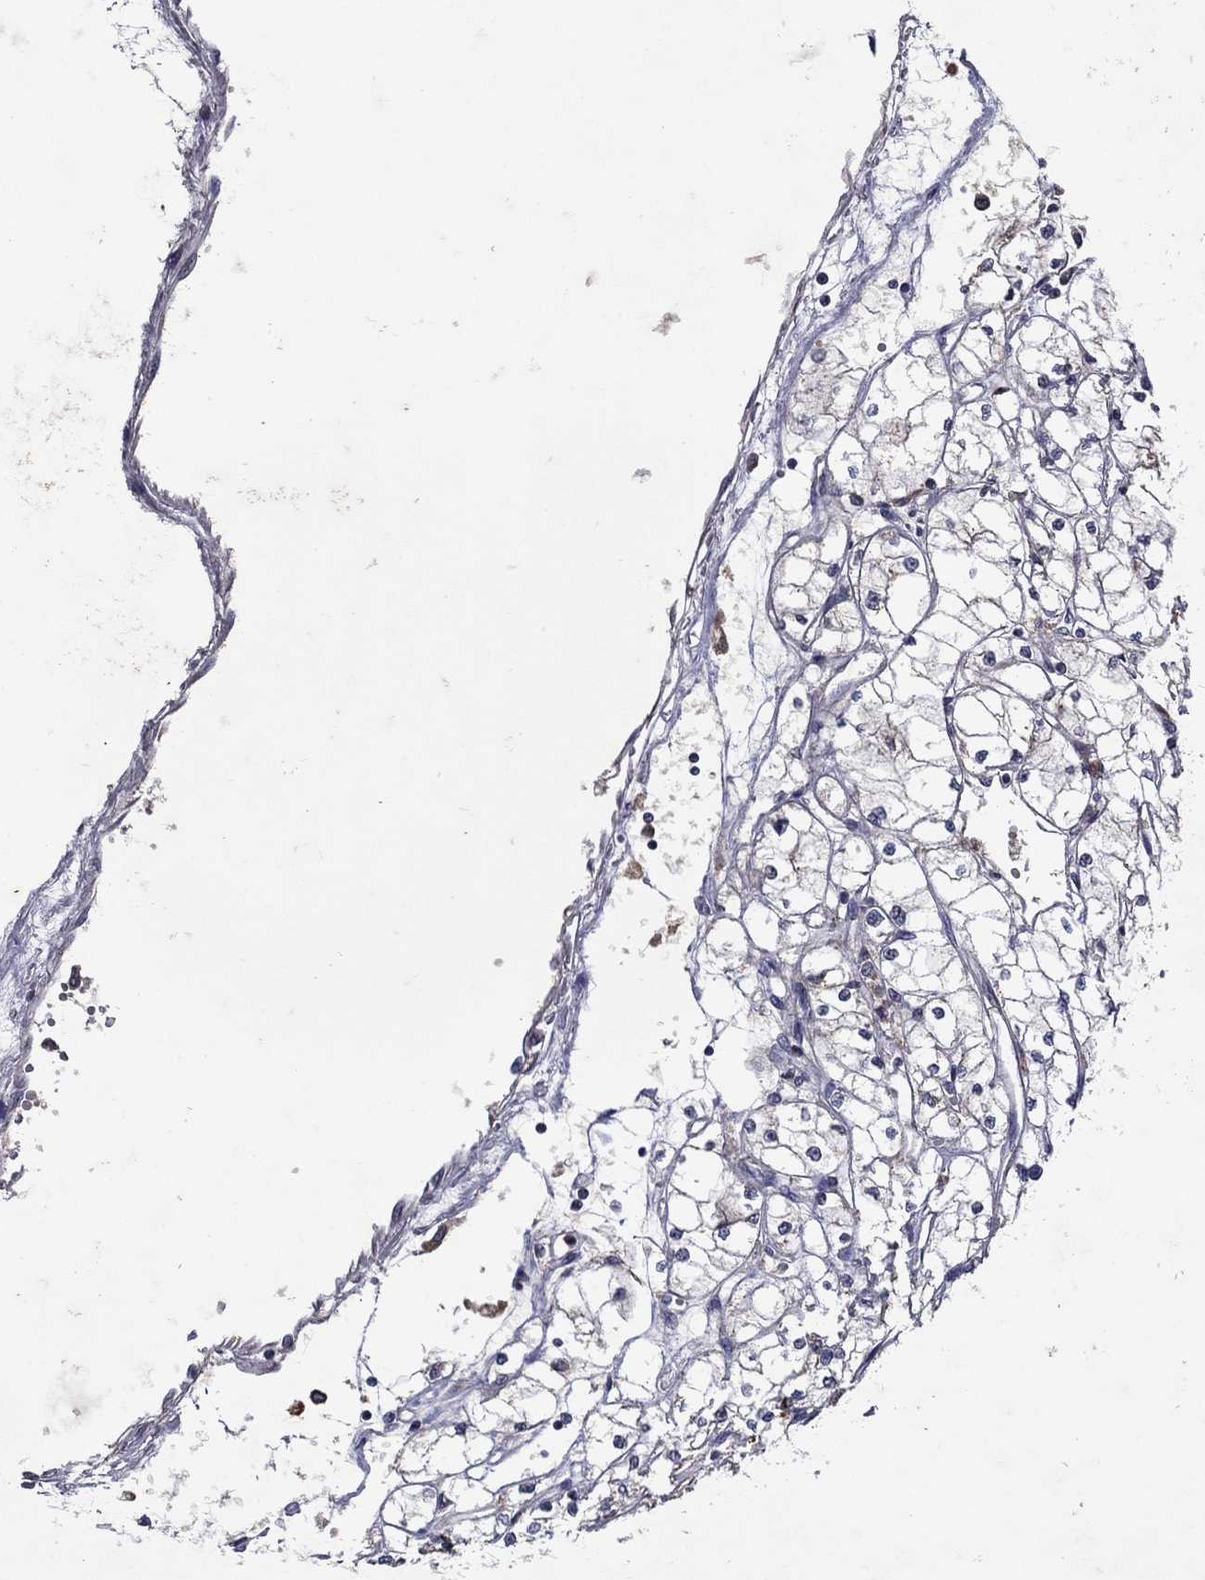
{"staining": {"intensity": "negative", "quantity": "none", "location": "none"}, "tissue": "renal cancer", "cell_type": "Tumor cells", "image_type": "cancer", "snomed": [{"axis": "morphology", "description": "Adenocarcinoma, NOS"}, {"axis": "topography", "description": "Kidney"}], "caption": "Histopathology image shows no protein positivity in tumor cells of renal adenocarcinoma tissue. (DAB IHC visualized using brightfield microscopy, high magnification).", "gene": "NPC2", "patient": {"sex": "male", "age": 67}}